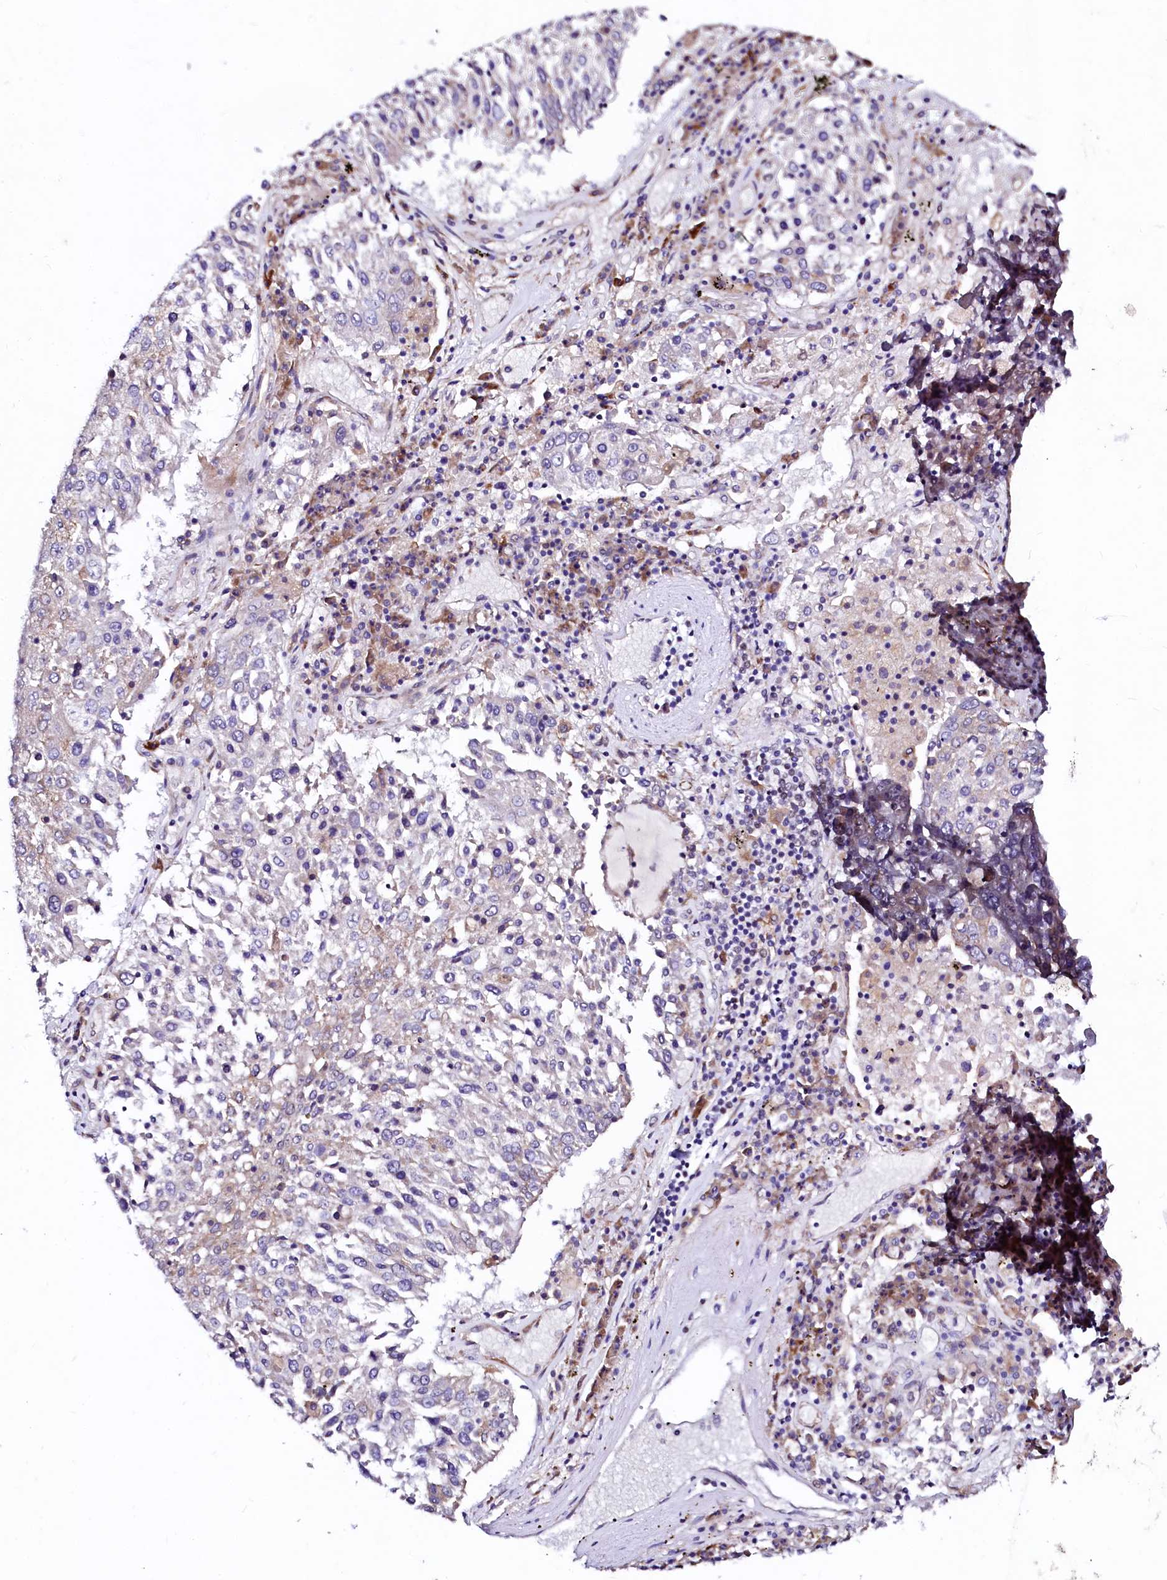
{"staining": {"intensity": "negative", "quantity": "none", "location": "none"}, "tissue": "lung cancer", "cell_type": "Tumor cells", "image_type": "cancer", "snomed": [{"axis": "morphology", "description": "Squamous cell carcinoma, NOS"}, {"axis": "topography", "description": "Lung"}], "caption": "There is no significant positivity in tumor cells of squamous cell carcinoma (lung). (DAB (3,3'-diaminobenzidine) immunohistochemistry (IHC) with hematoxylin counter stain).", "gene": "GPR176", "patient": {"sex": "male", "age": 65}}